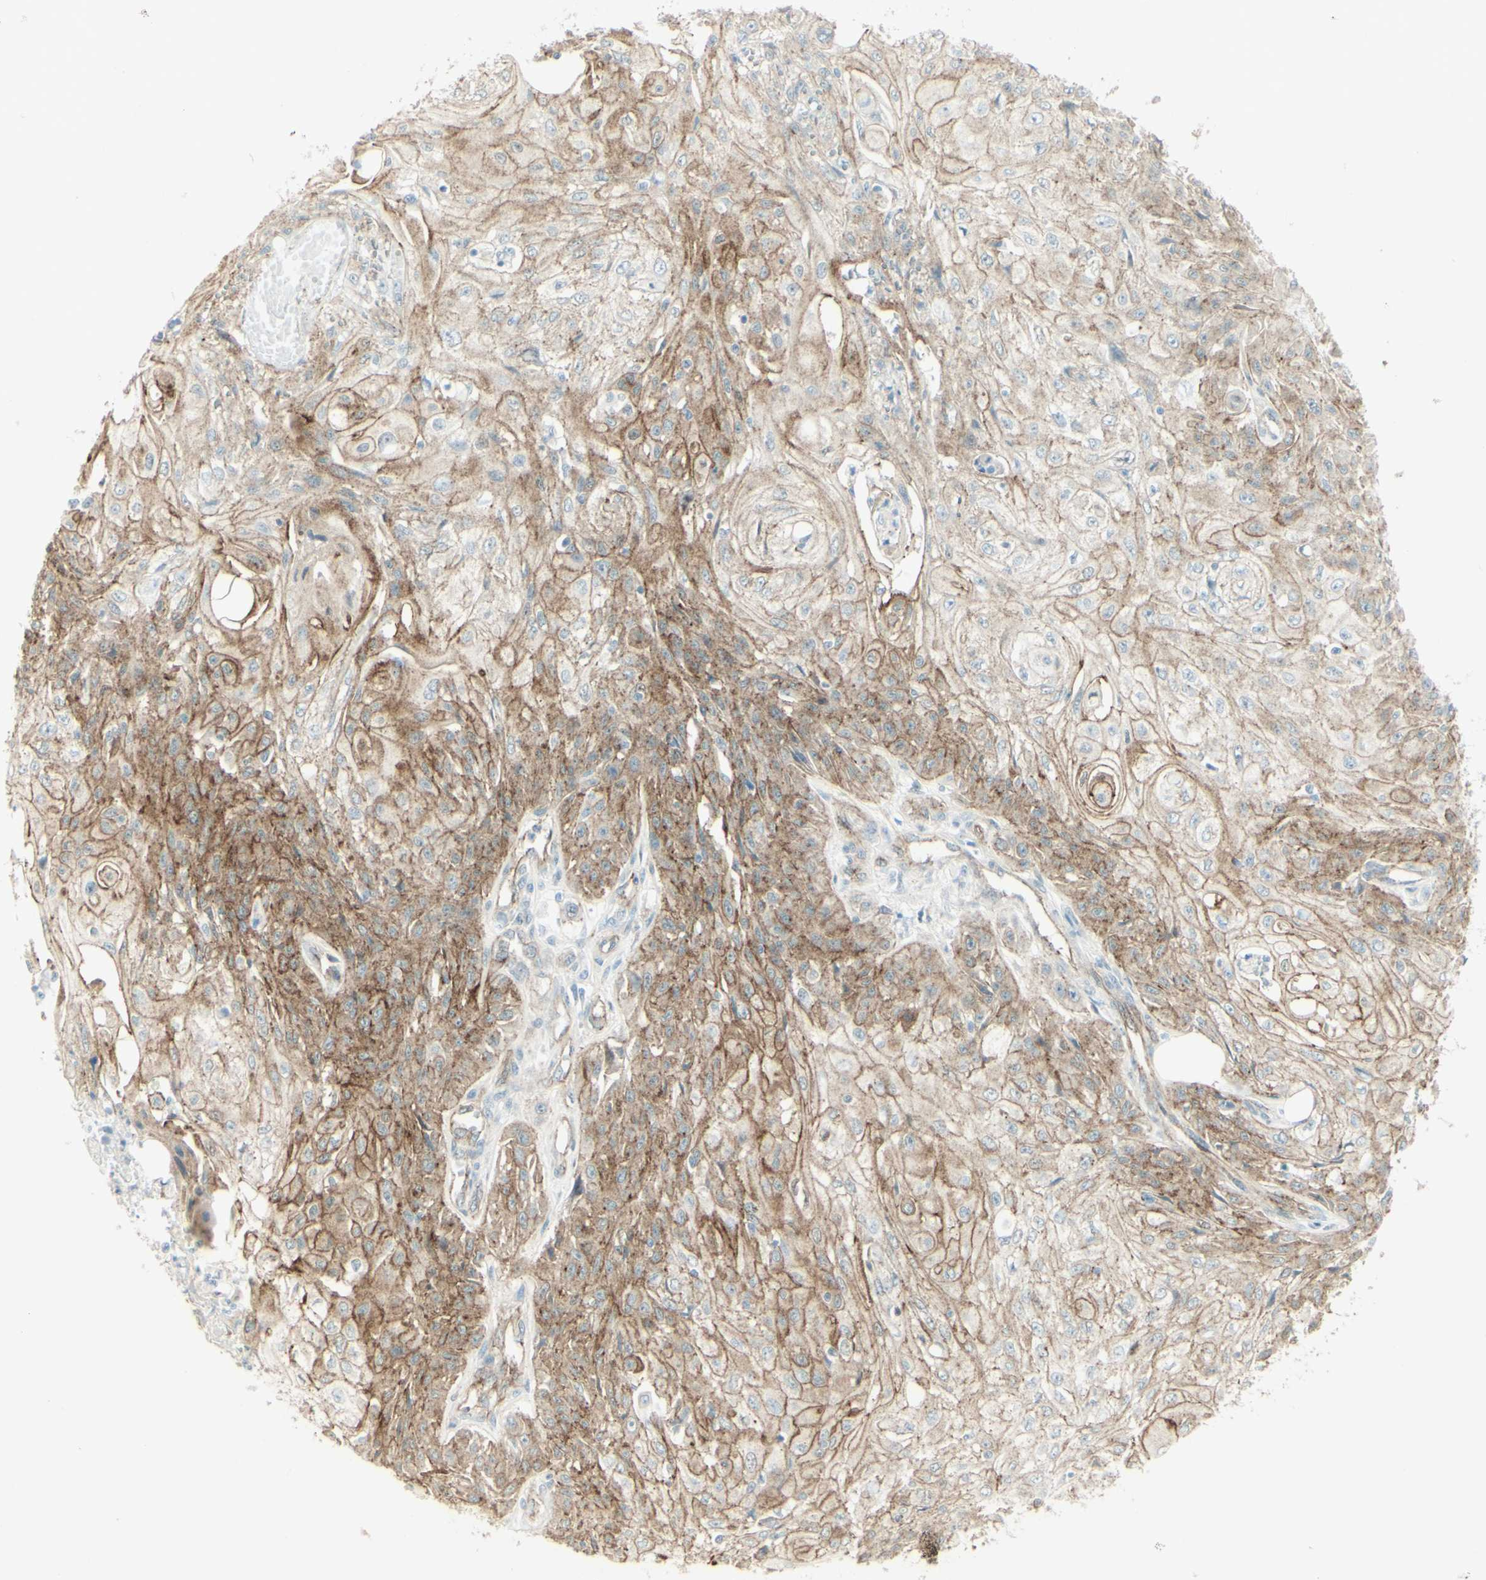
{"staining": {"intensity": "moderate", "quantity": "25%-75%", "location": "cytoplasmic/membranous"}, "tissue": "skin cancer", "cell_type": "Tumor cells", "image_type": "cancer", "snomed": [{"axis": "morphology", "description": "Squamous cell carcinoma, NOS"}, {"axis": "topography", "description": "Skin"}], "caption": "Skin squamous cell carcinoma stained for a protein (brown) reveals moderate cytoplasmic/membranous positive expression in about 25%-75% of tumor cells.", "gene": "MYO6", "patient": {"sex": "male", "age": 75}}